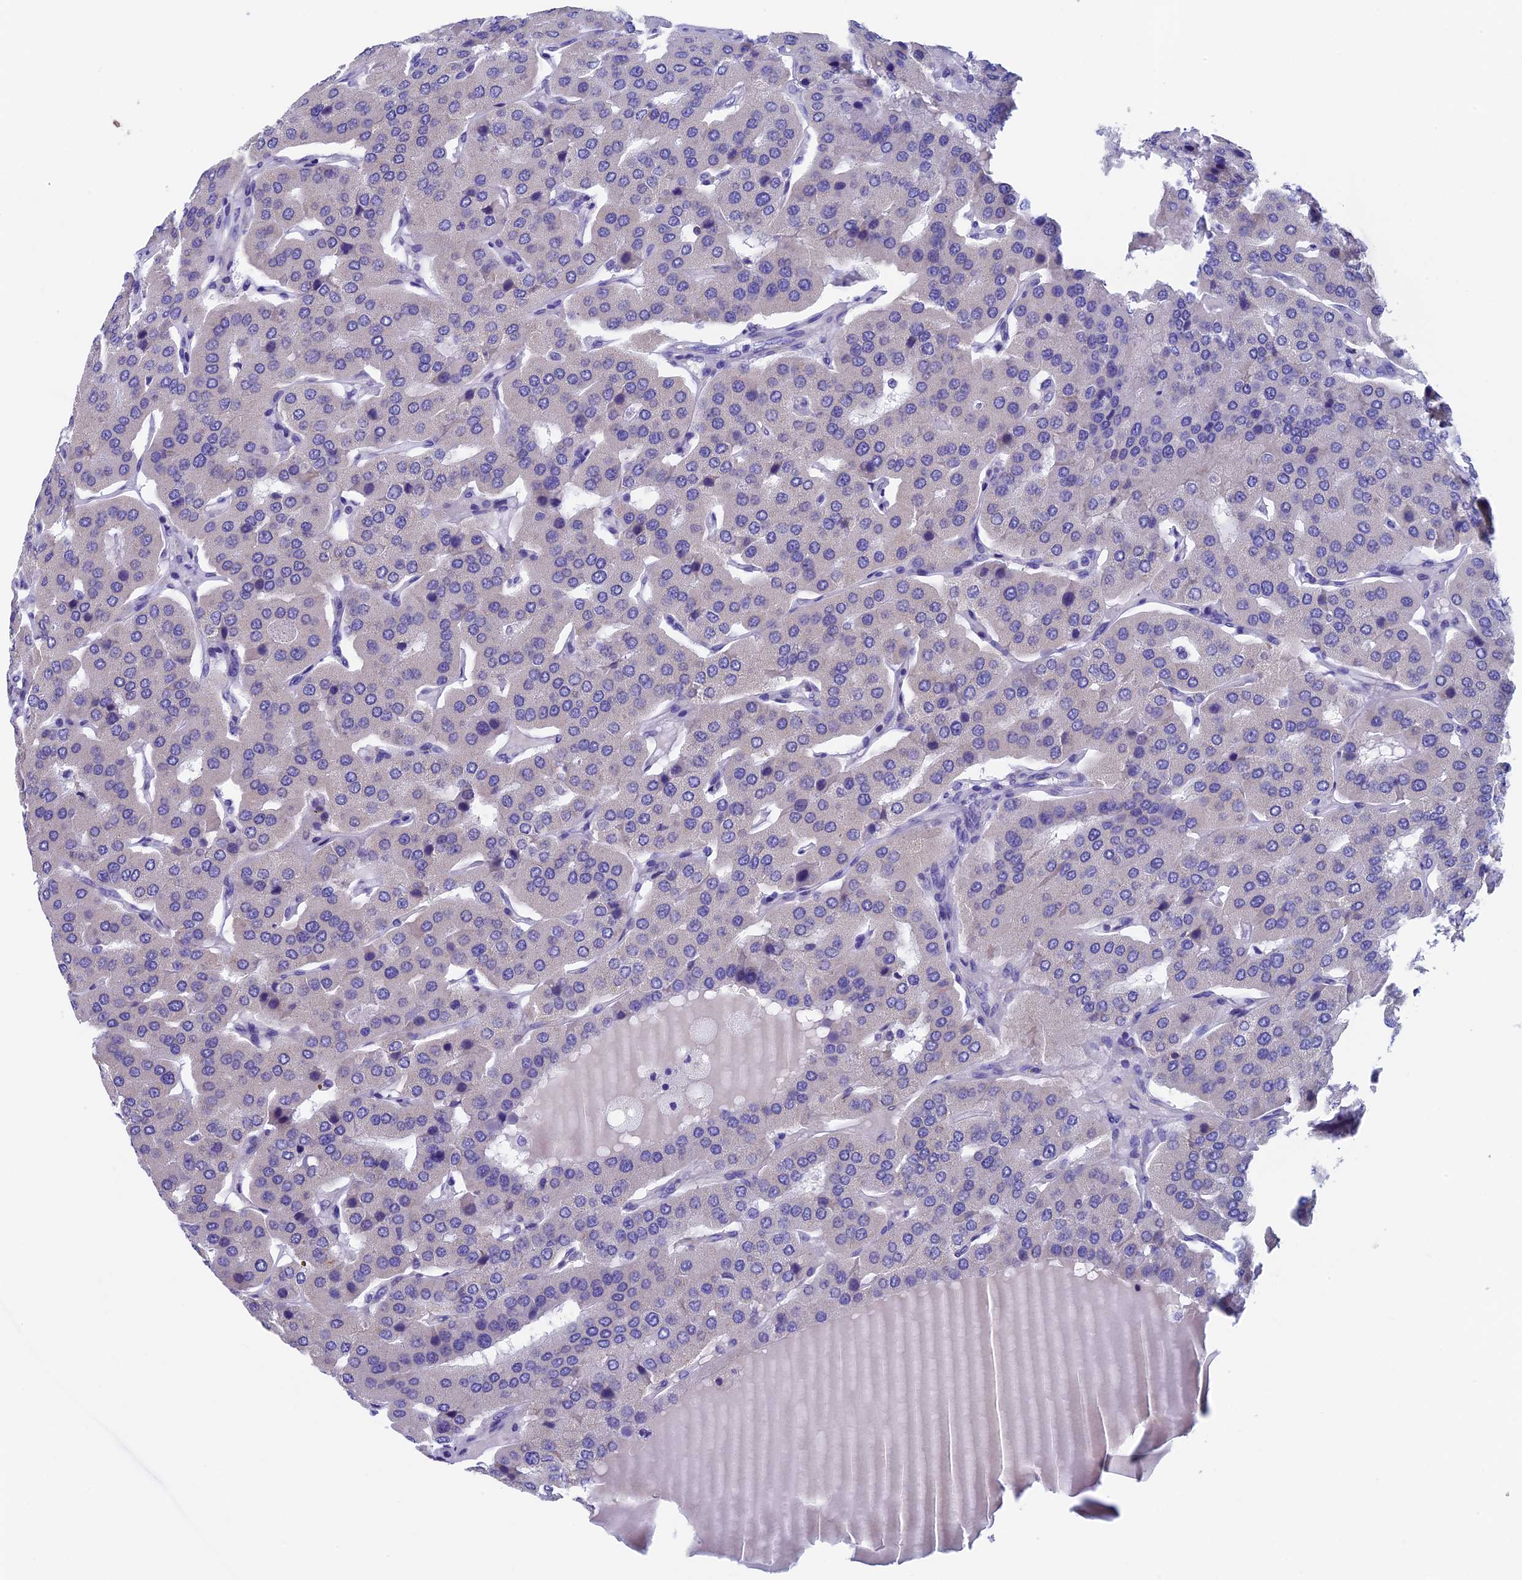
{"staining": {"intensity": "negative", "quantity": "none", "location": "none"}, "tissue": "parathyroid gland", "cell_type": "Glandular cells", "image_type": "normal", "snomed": [{"axis": "morphology", "description": "Normal tissue, NOS"}, {"axis": "morphology", "description": "Adenoma, NOS"}, {"axis": "topography", "description": "Parathyroid gland"}], "caption": "DAB immunohistochemical staining of unremarkable human parathyroid gland displays no significant staining in glandular cells.", "gene": "SEPTIN1", "patient": {"sex": "female", "age": 86}}